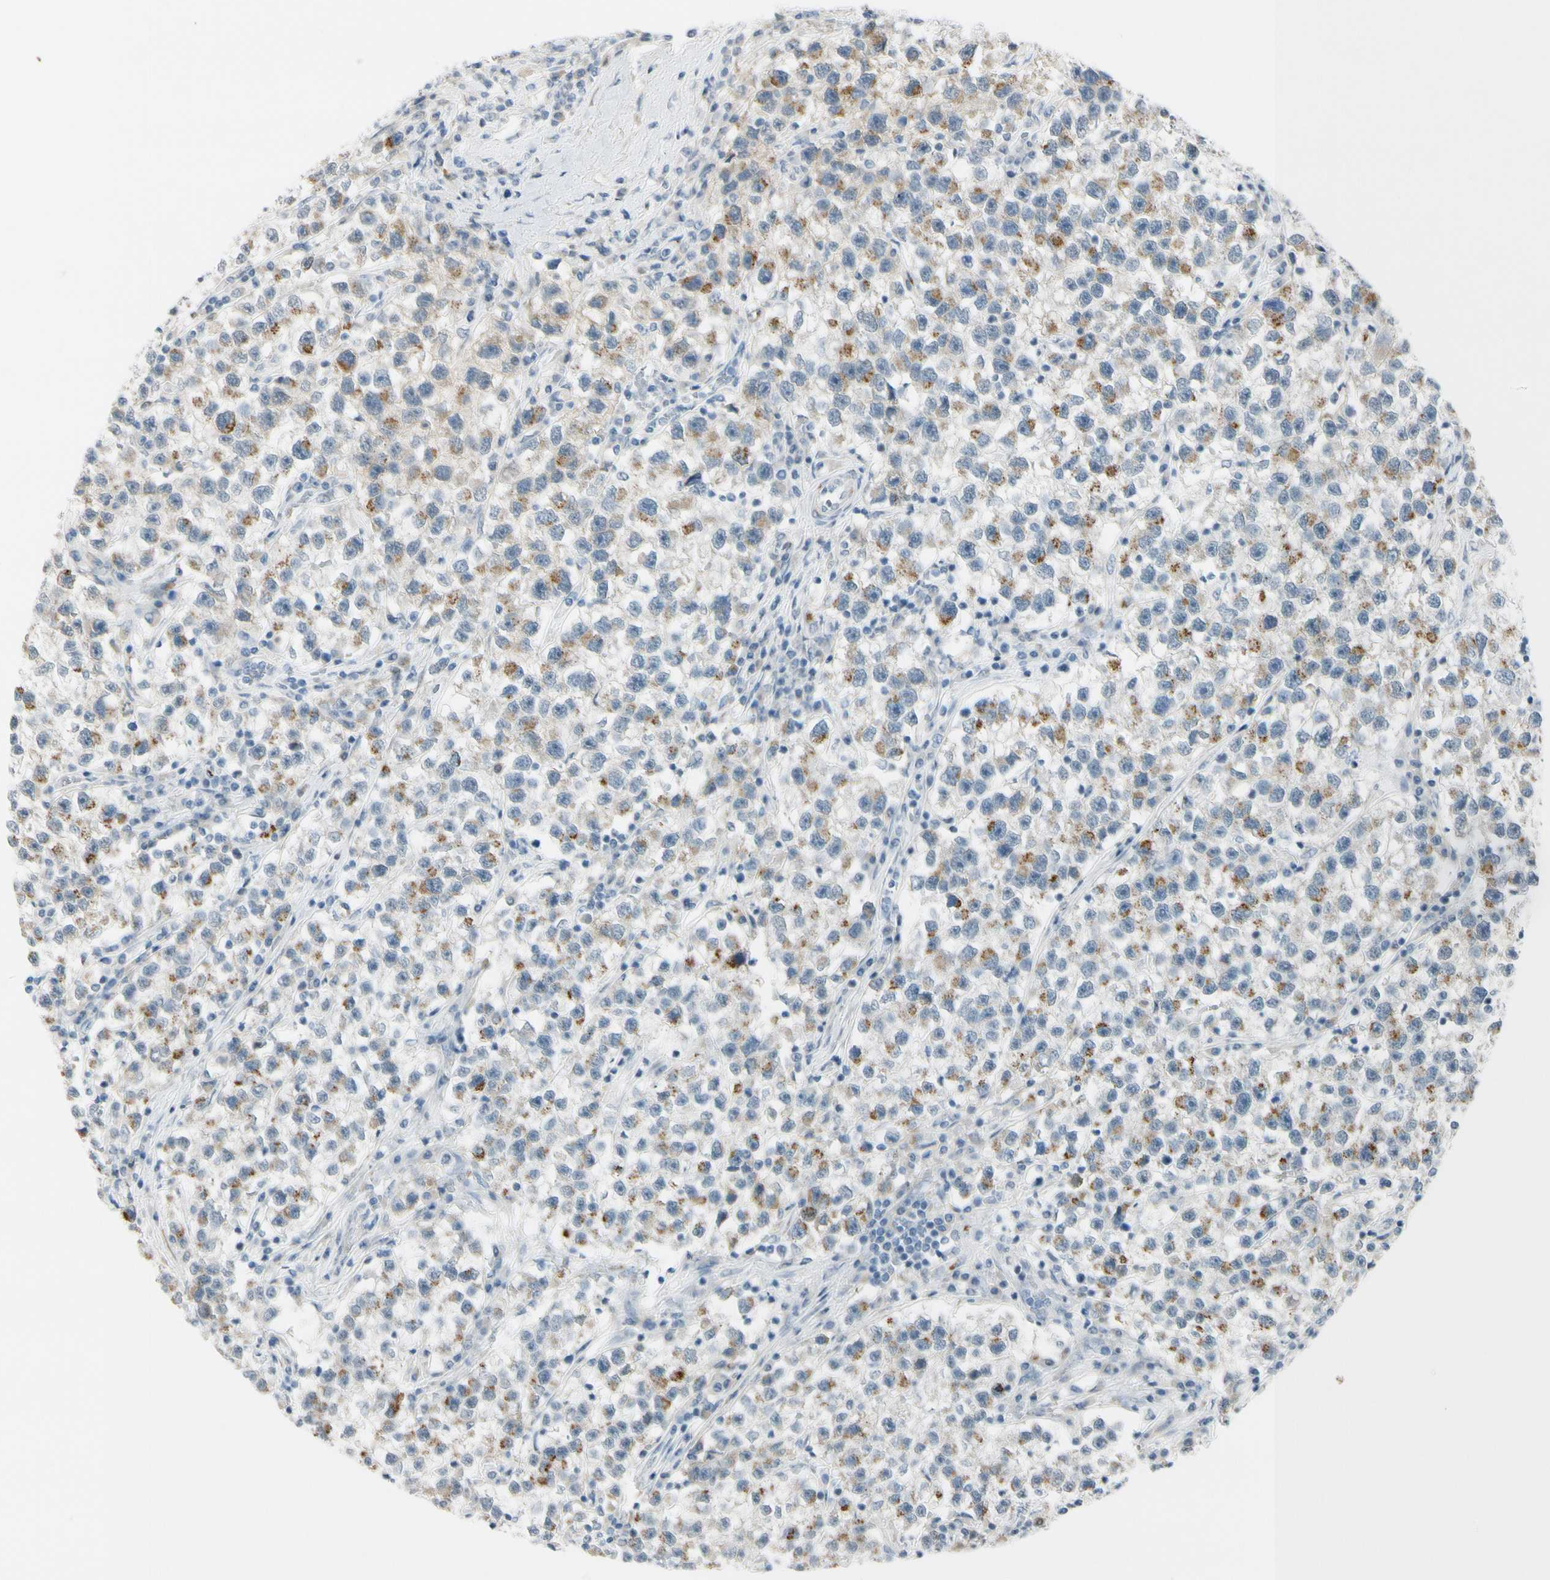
{"staining": {"intensity": "moderate", "quantity": "25%-75%", "location": "cytoplasmic/membranous"}, "tissue": "testis cancer", "cell_type": "Tumor cells", "image_type": "cancer", "snomed": [{"axis": "morphology", "description": "Seminoma, NOS"}, {"axis": "topography", "description": "Testis"}], "caption": "Moderate cytoplasmic/membranous protein positivity is seen in about 25%-75% of tumor cells in testis seminoma.", "gene": "B4GALNT1", "patient": {"sex": "male", "age": 22}}